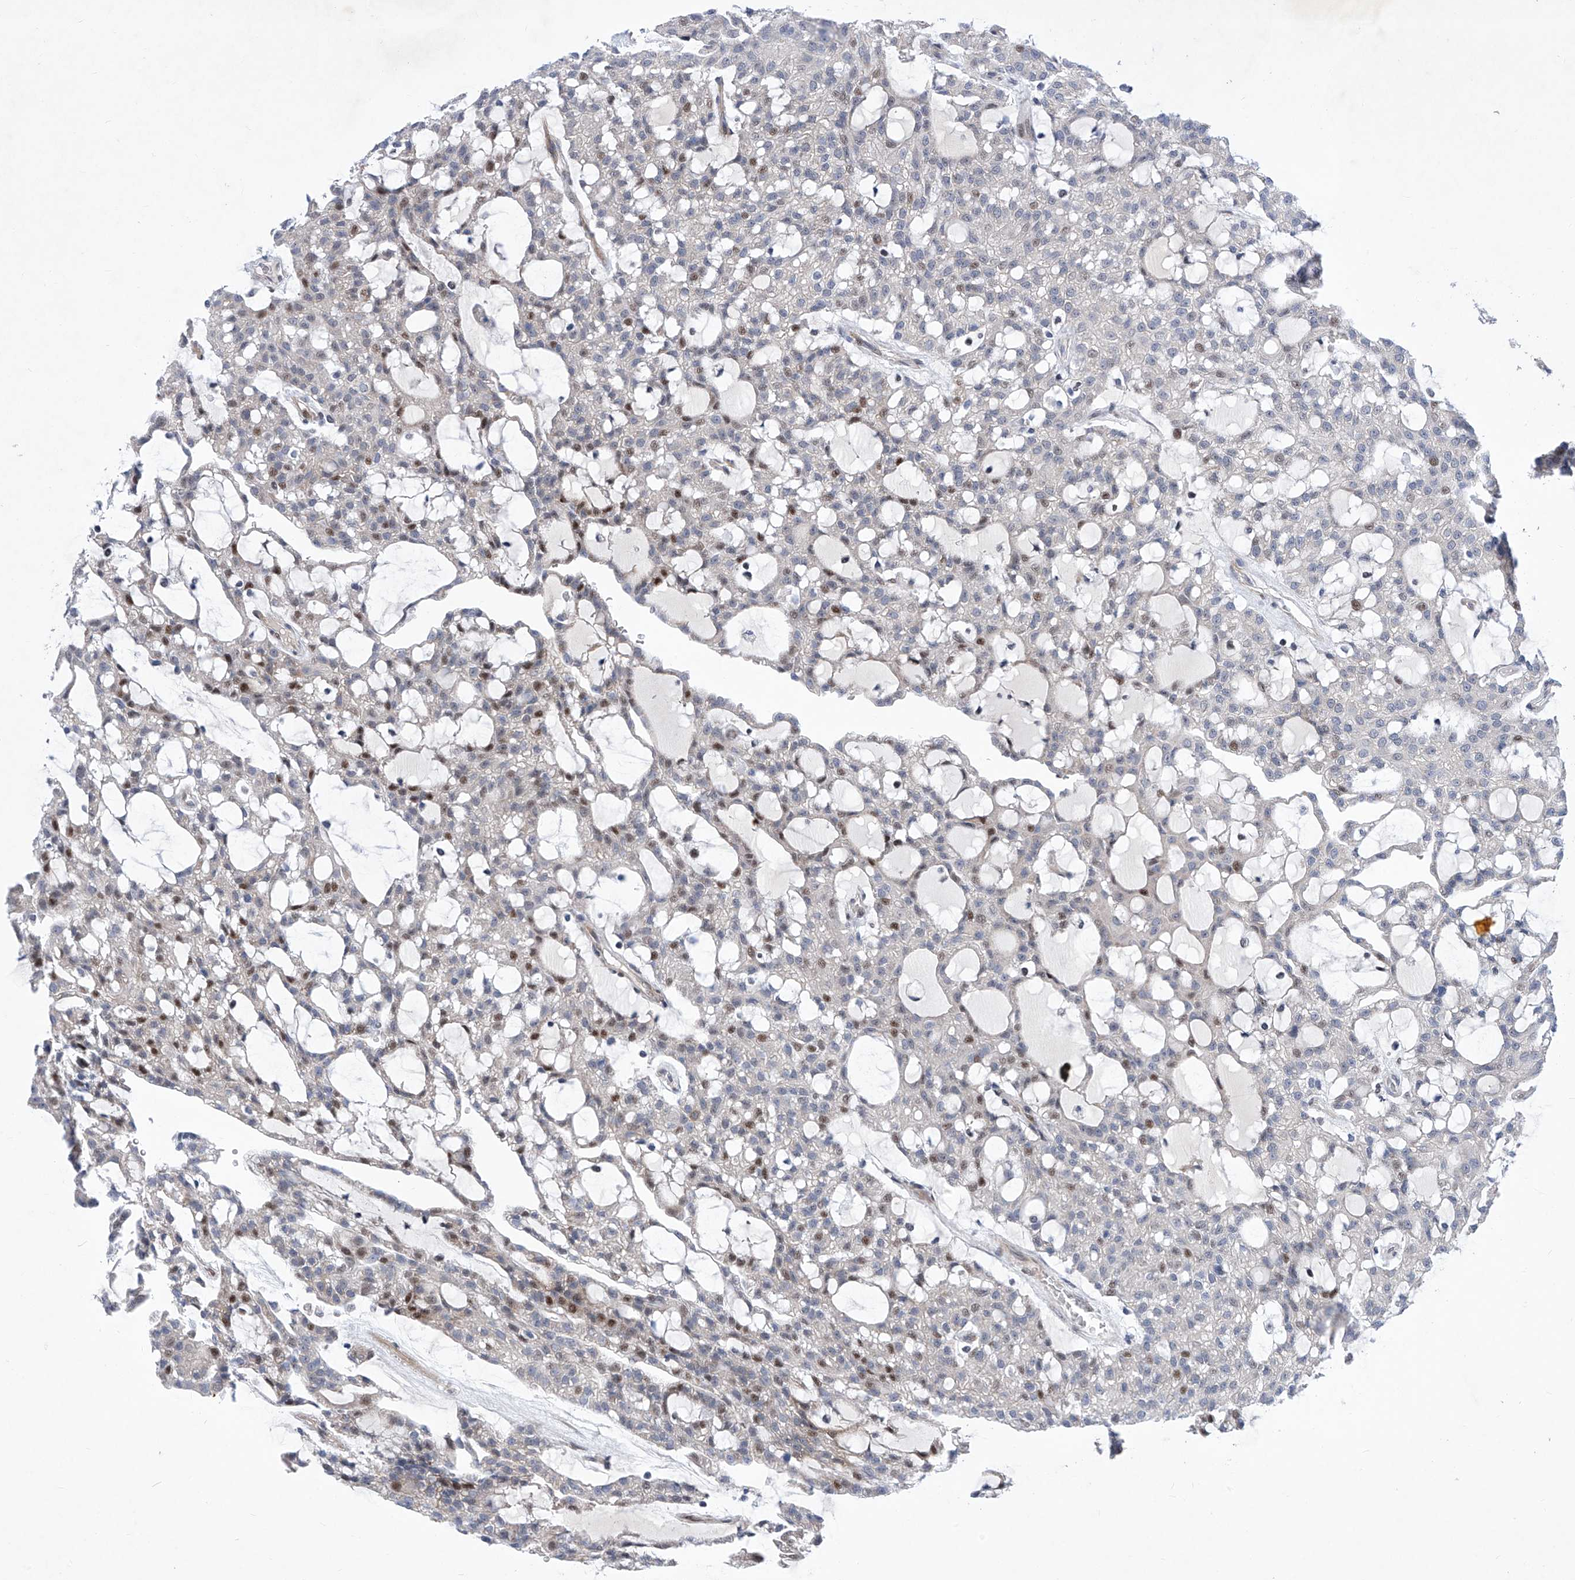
{"staining": {"intensity": "moderate", "quantity": "25%-75%", "location": "nuclear"}, "tissue": "renal cancer", "cell_type": "Tumor cells", "image_type": "cancer", "snomed": [{"axis": "morphology", "description": "Adenocarcinoma, NOS"}, {"axis": "topography", "description": "Kidney"}], "caption": "Brown immunohistochemical staining in human renal cancer (adenocarcinoma) displays moderate nuclear staining in about 25%-75% of tumor cells.", "gene": "NUFIP1", "patient": {"sex": "male", "age": 63}}